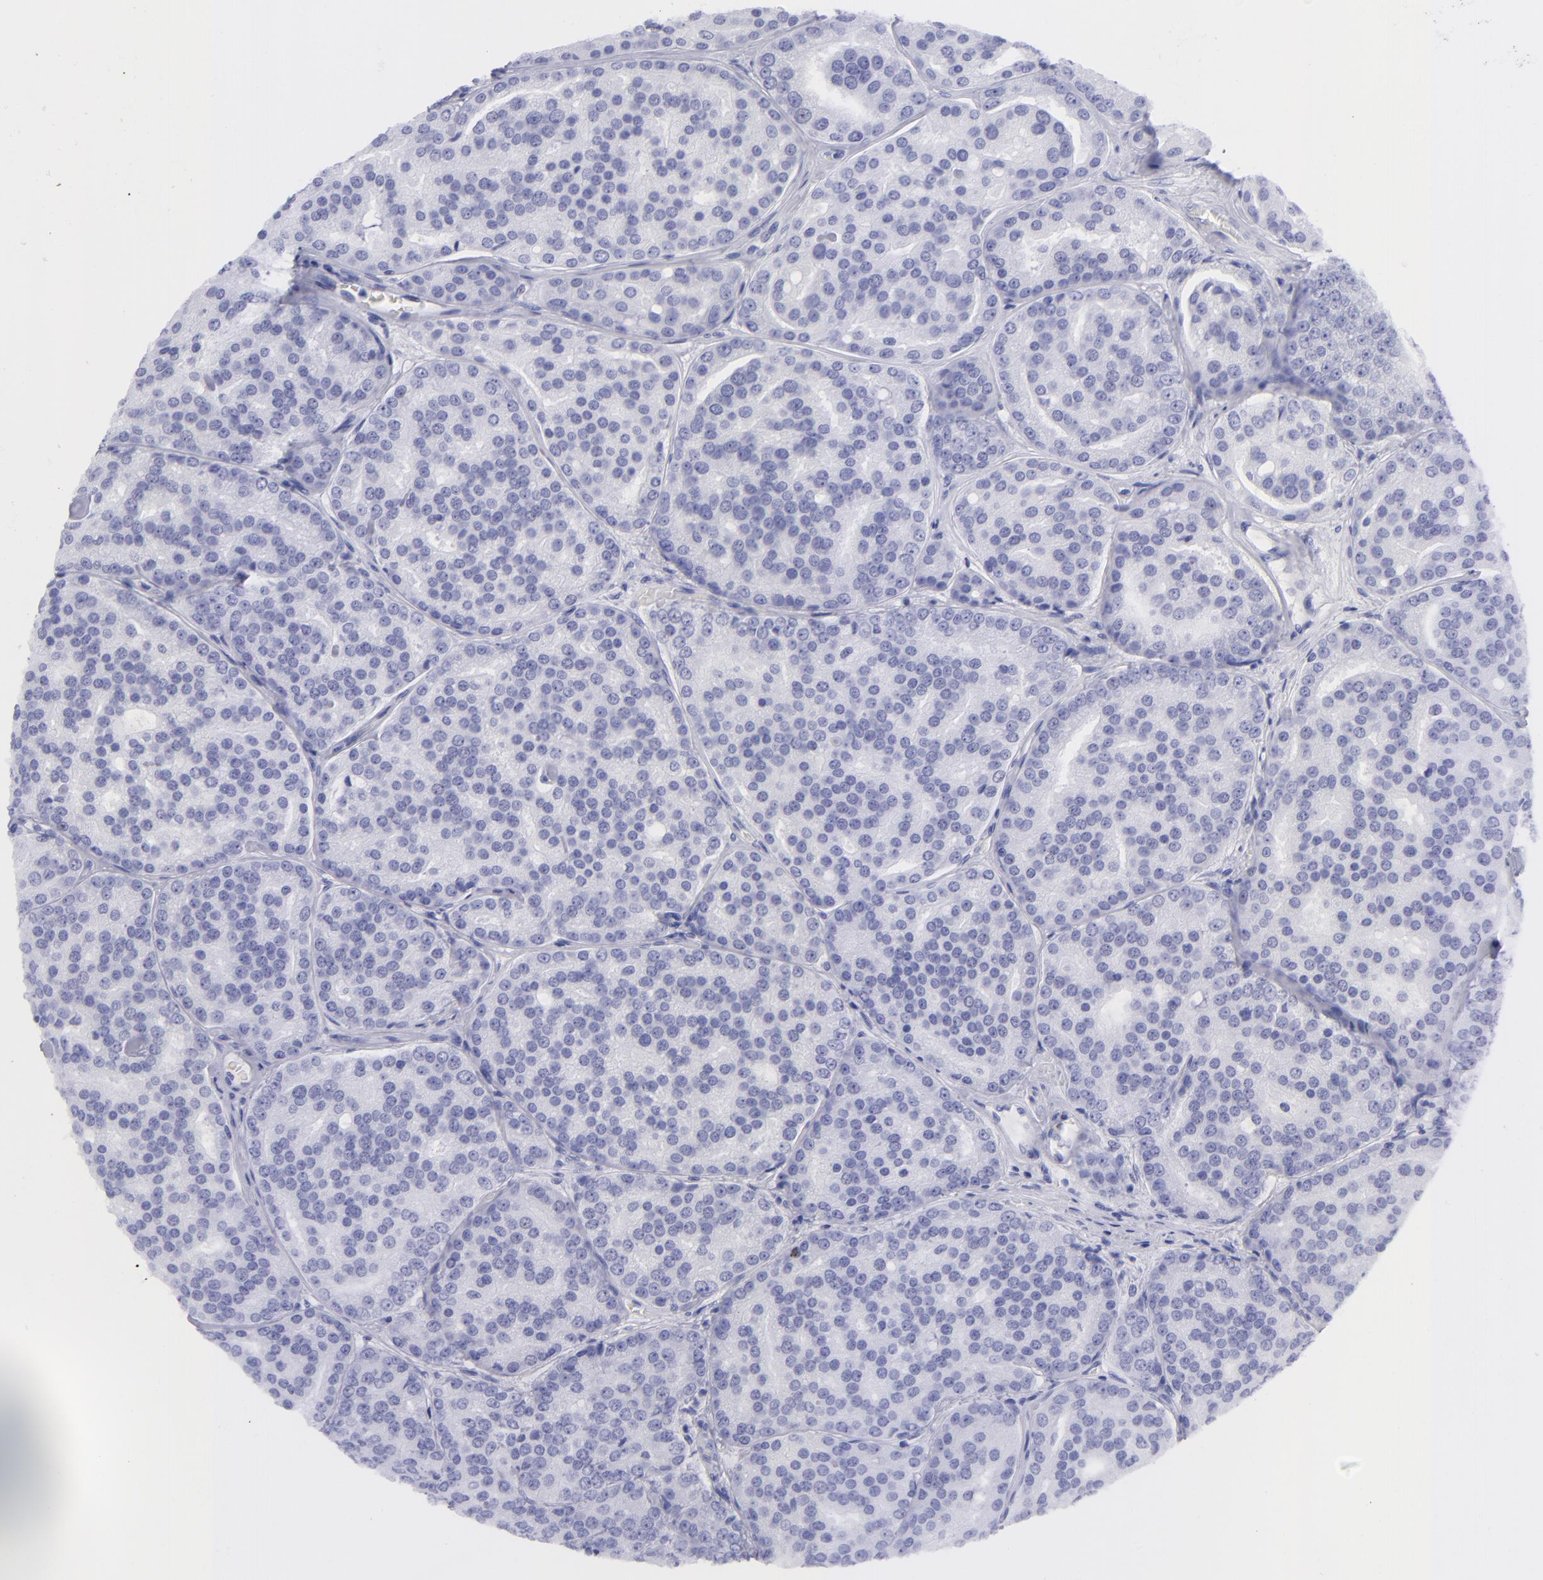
{"staining": {"intensity": "negative", "quantity": "none", "location": "none"}, "tissue": "prostate cancer", "cell_type": "Tumor cells", "image_type": "cancer", "snomed": [{"axis": "morphology", "description": "Adenocarcinoma, High grade"}, {"axis": "topography", "description": "Prostate"}], "caption": "An image of prostate high-grade adenocarcinoma stained for a protein exhibits no brown staining in tumor cells.", "gene": "SLC1A2", "patient": {"sex": "male", "age": 64}}